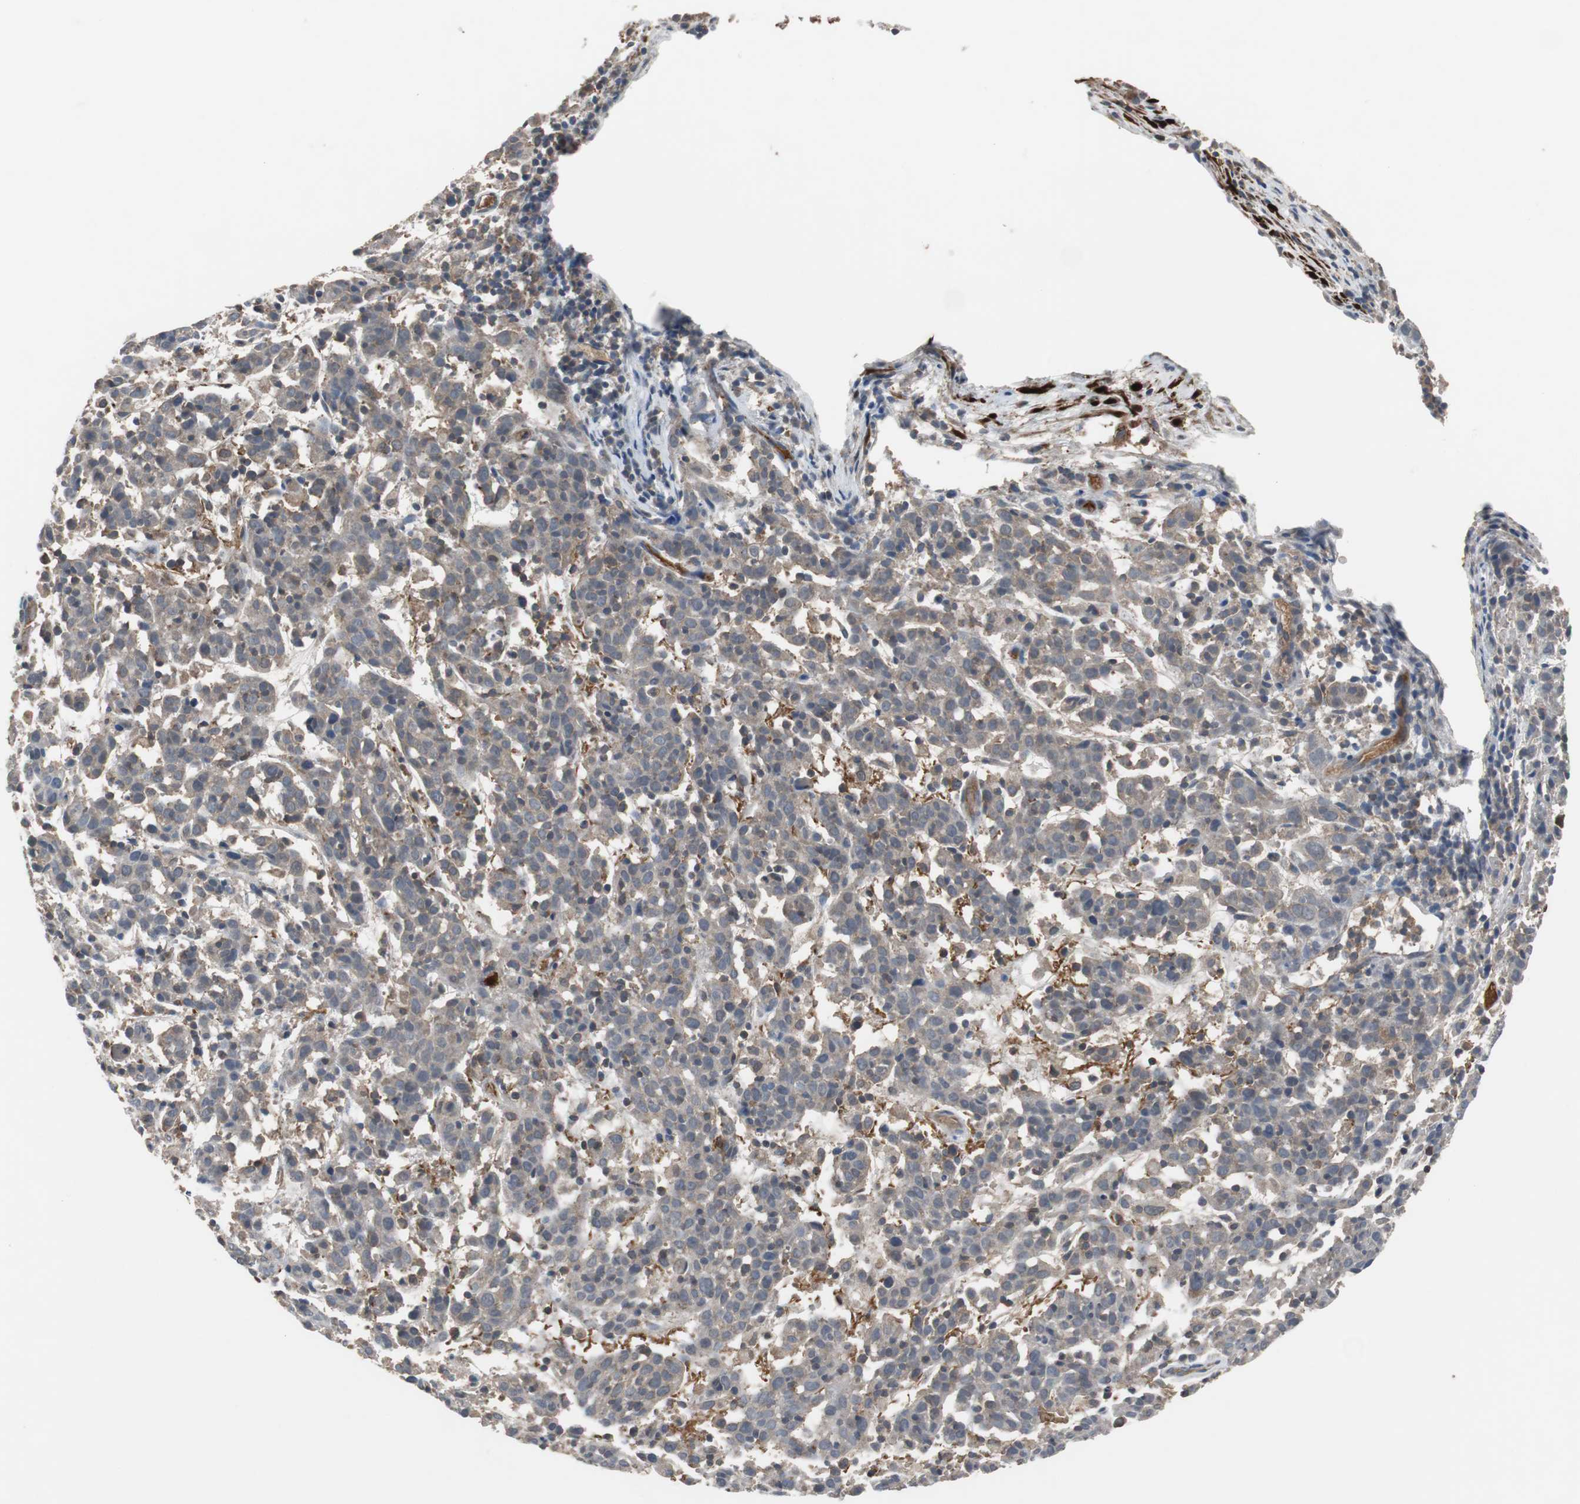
{"staining": {"intensity": "weak", "quantity": ">75%", "location": "cytoplasmic/membranous"}, "tissue": "cervical cancer", "cell_type": "Tumor cells", "image_type": "cancer", "snomed": [{"axis": "morphology", "description": "Normal tissue, NOS"}, {"axis": "morphology", "description": "Squamous cell carcinoma, NOS"}, {"axis": "topography", "description": "Cervix"}], "caption": "Squamous cell carcinoma (cervical) stained with a protein marker demonstrates weak staining in tumor cells.", "gene": "CALB2", "patient": {"sex": "female", "age": 67}}